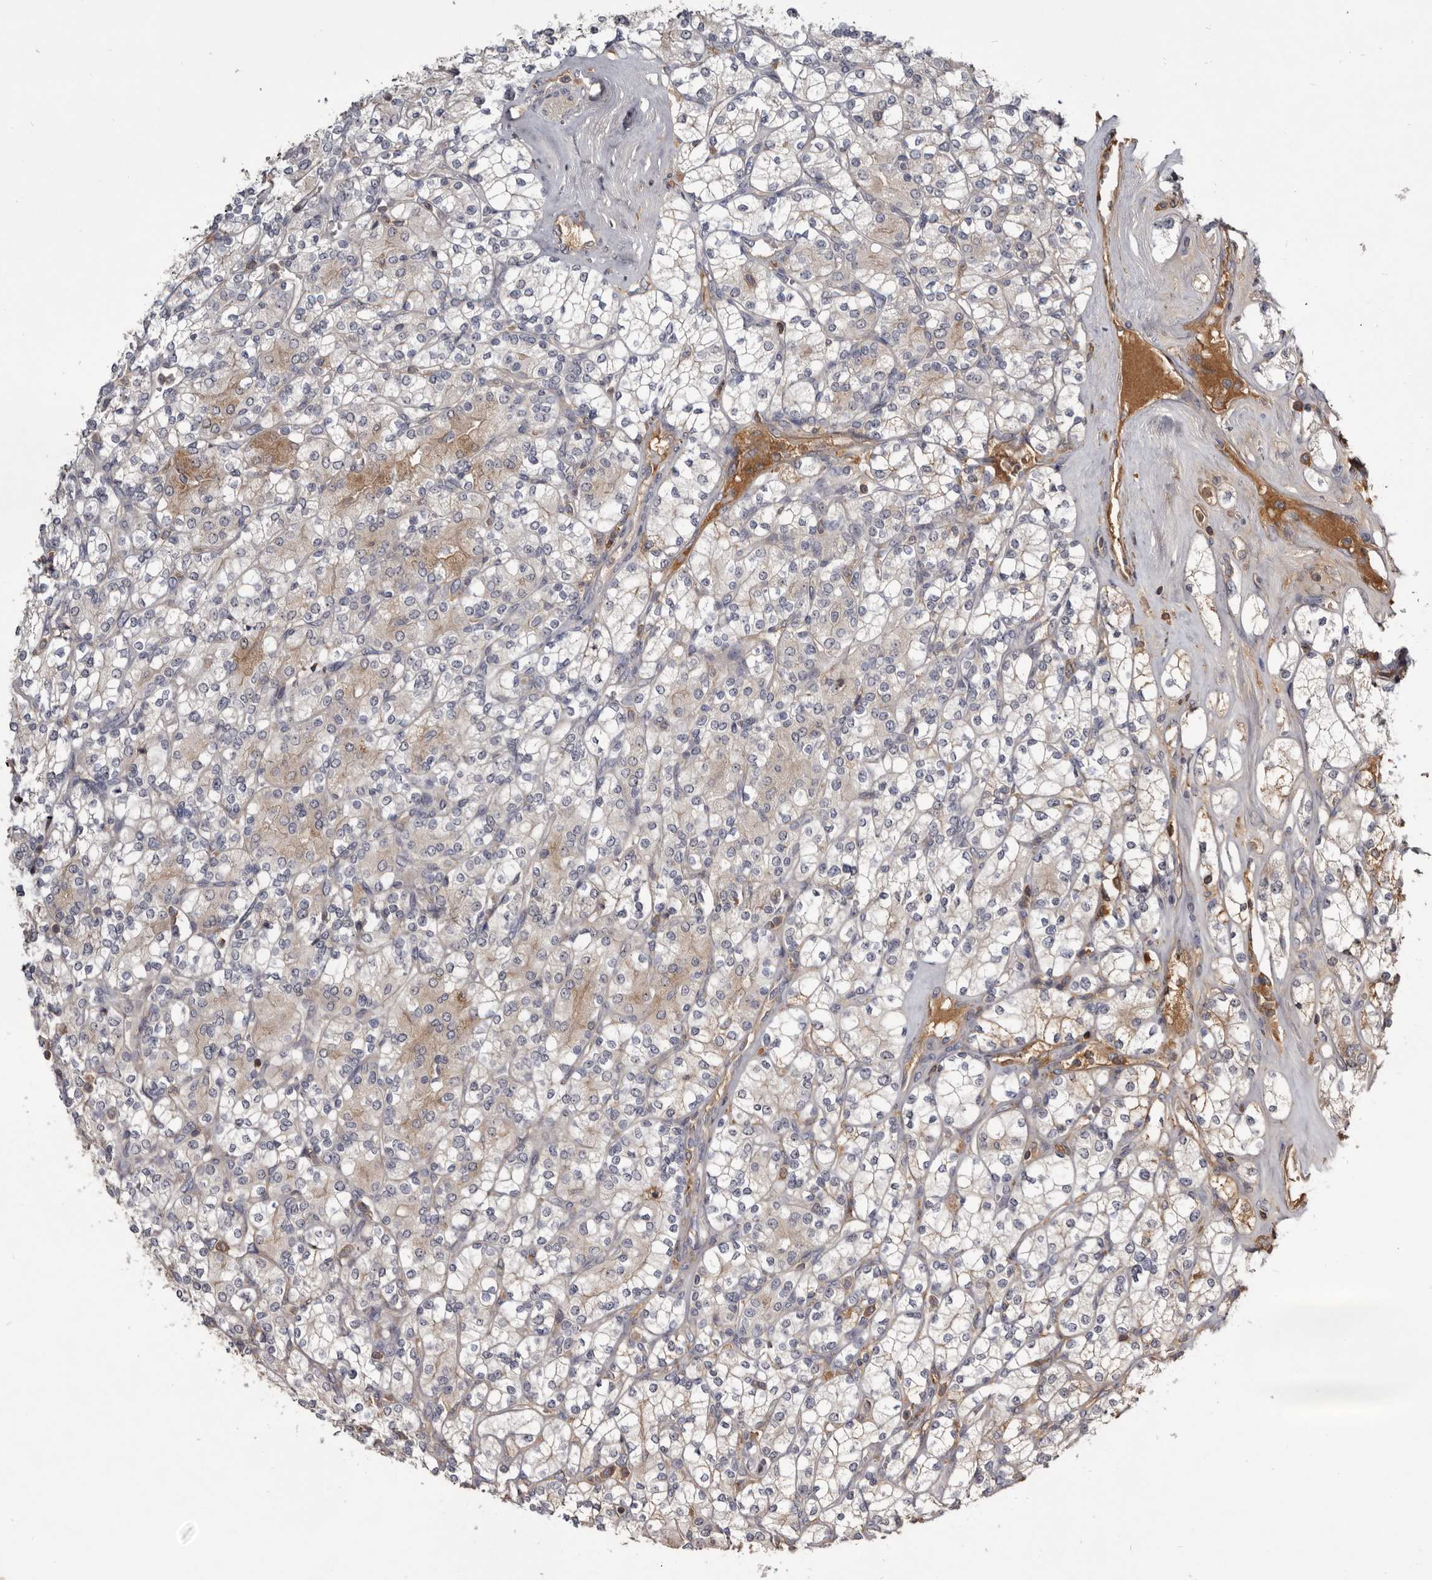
{"staining": {"intensity": "weak", "quantity": "25%-75%", "location": "cytoplasmic/membranous"}, "tissue": "renal cancer", "cell_type": "Tumor cells", "image_type": "cancer", "snomed": [{"axis": "morphology", "description": "Adenocarcinoma, NOS"}, {"axis": "topography", "description": "Kidney"}], "caption": "Approximately 25%-75% of tumor cells in renal cancer reveal weak cytoplasmic/membranous protein staining as visualized by brown immunohistochemical staining.", "gene": "TTC39A", "patient": {"sex": "male", "age": 77}}